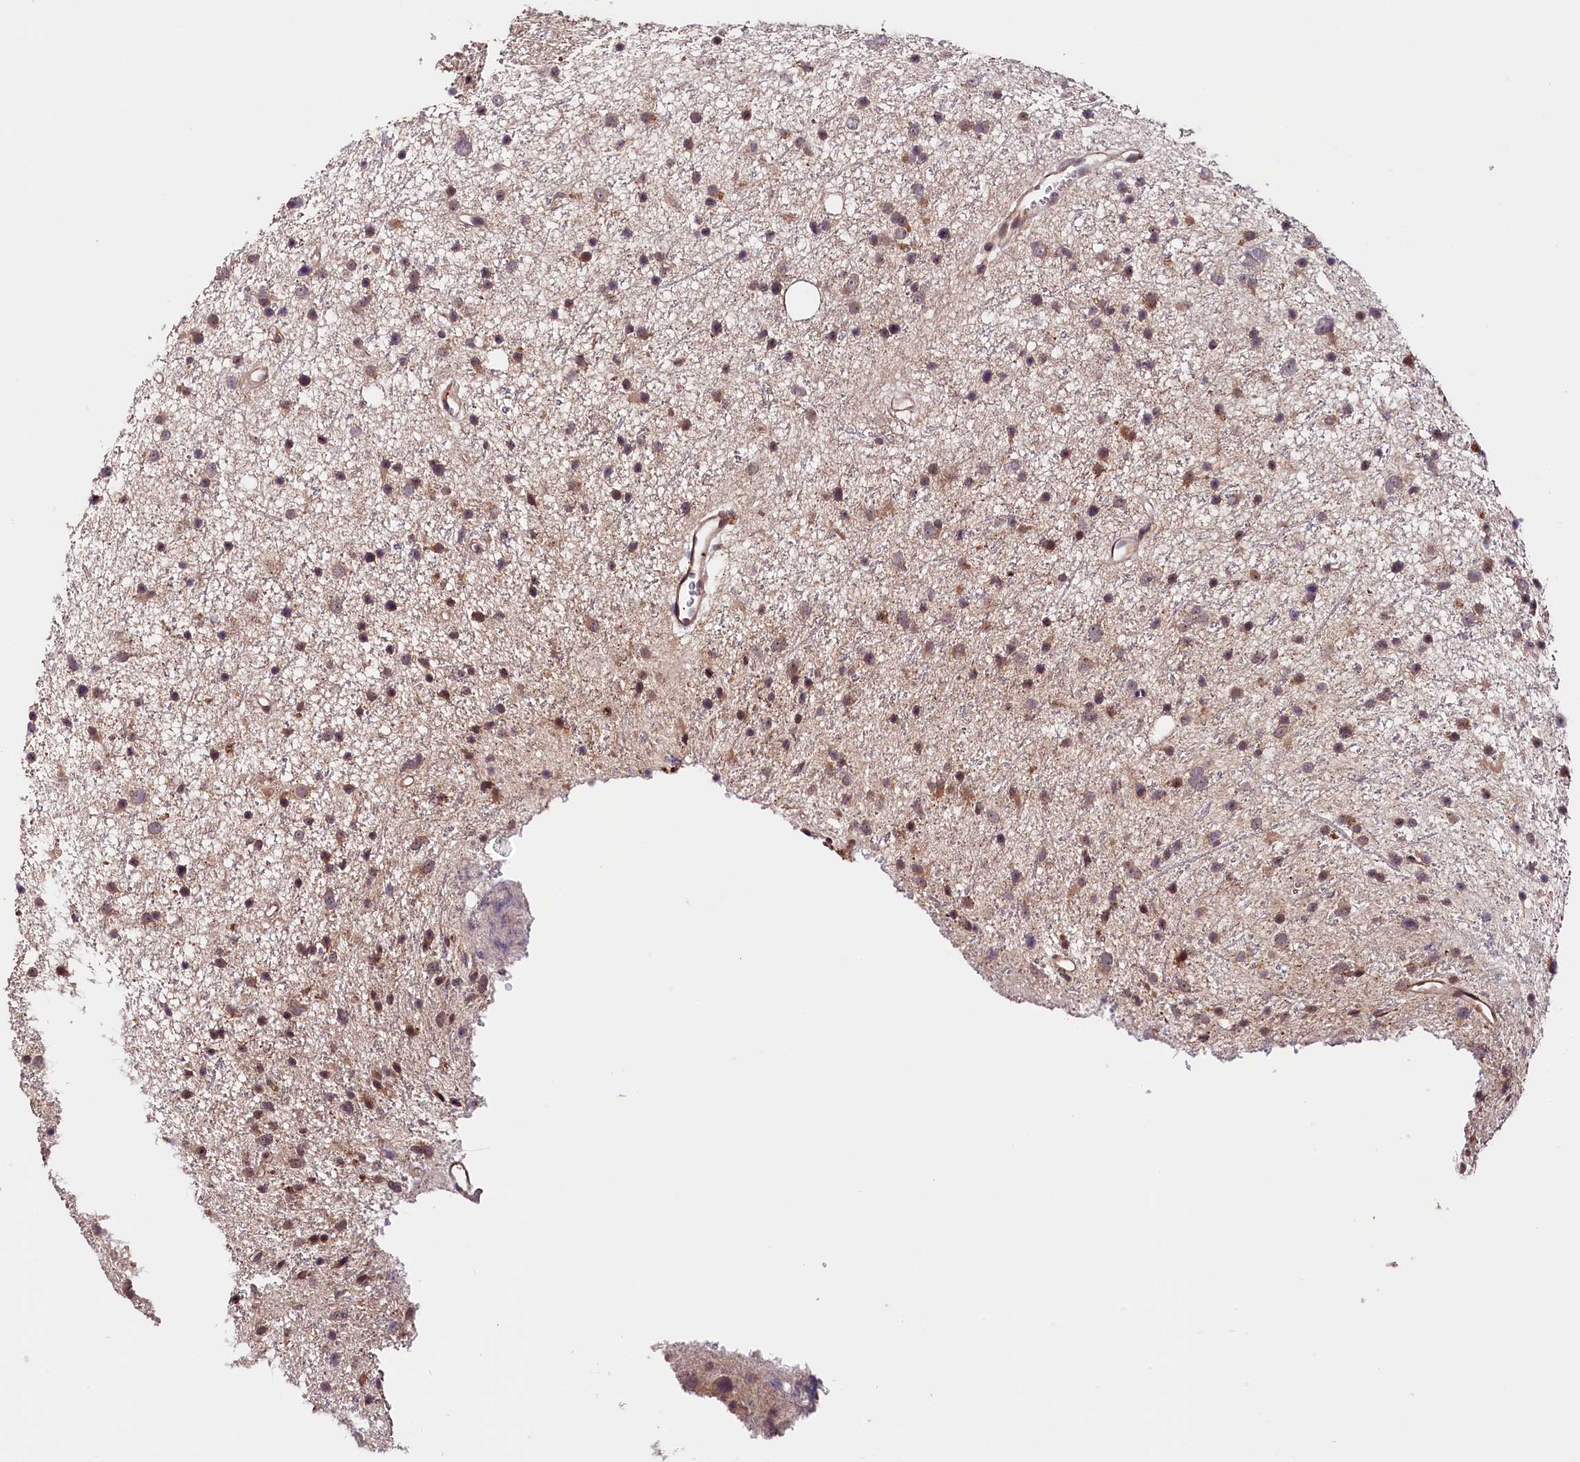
{"staining": {"intensity": "weak", "quantity": "25%-75%", "location": "cytoplasmic/membranous,nuclear"}, "tissue": "glioma", "cell_type": "Tumor cells", "image_type": "cancer", "snomed": [{"axis": "morphology", "description": "Glioma, malignant, Low grade"}, {"axis": "topography", "description": "Cerebral cortex"}], "caption": "Glioma stained with immunohistochemistry shows weak cytoplasmic/membranous and nuclear expression in about 25%-75% of tumor cells.", "gene": "CACNA1H", "patient": {"sex": "female", "age": 39}}